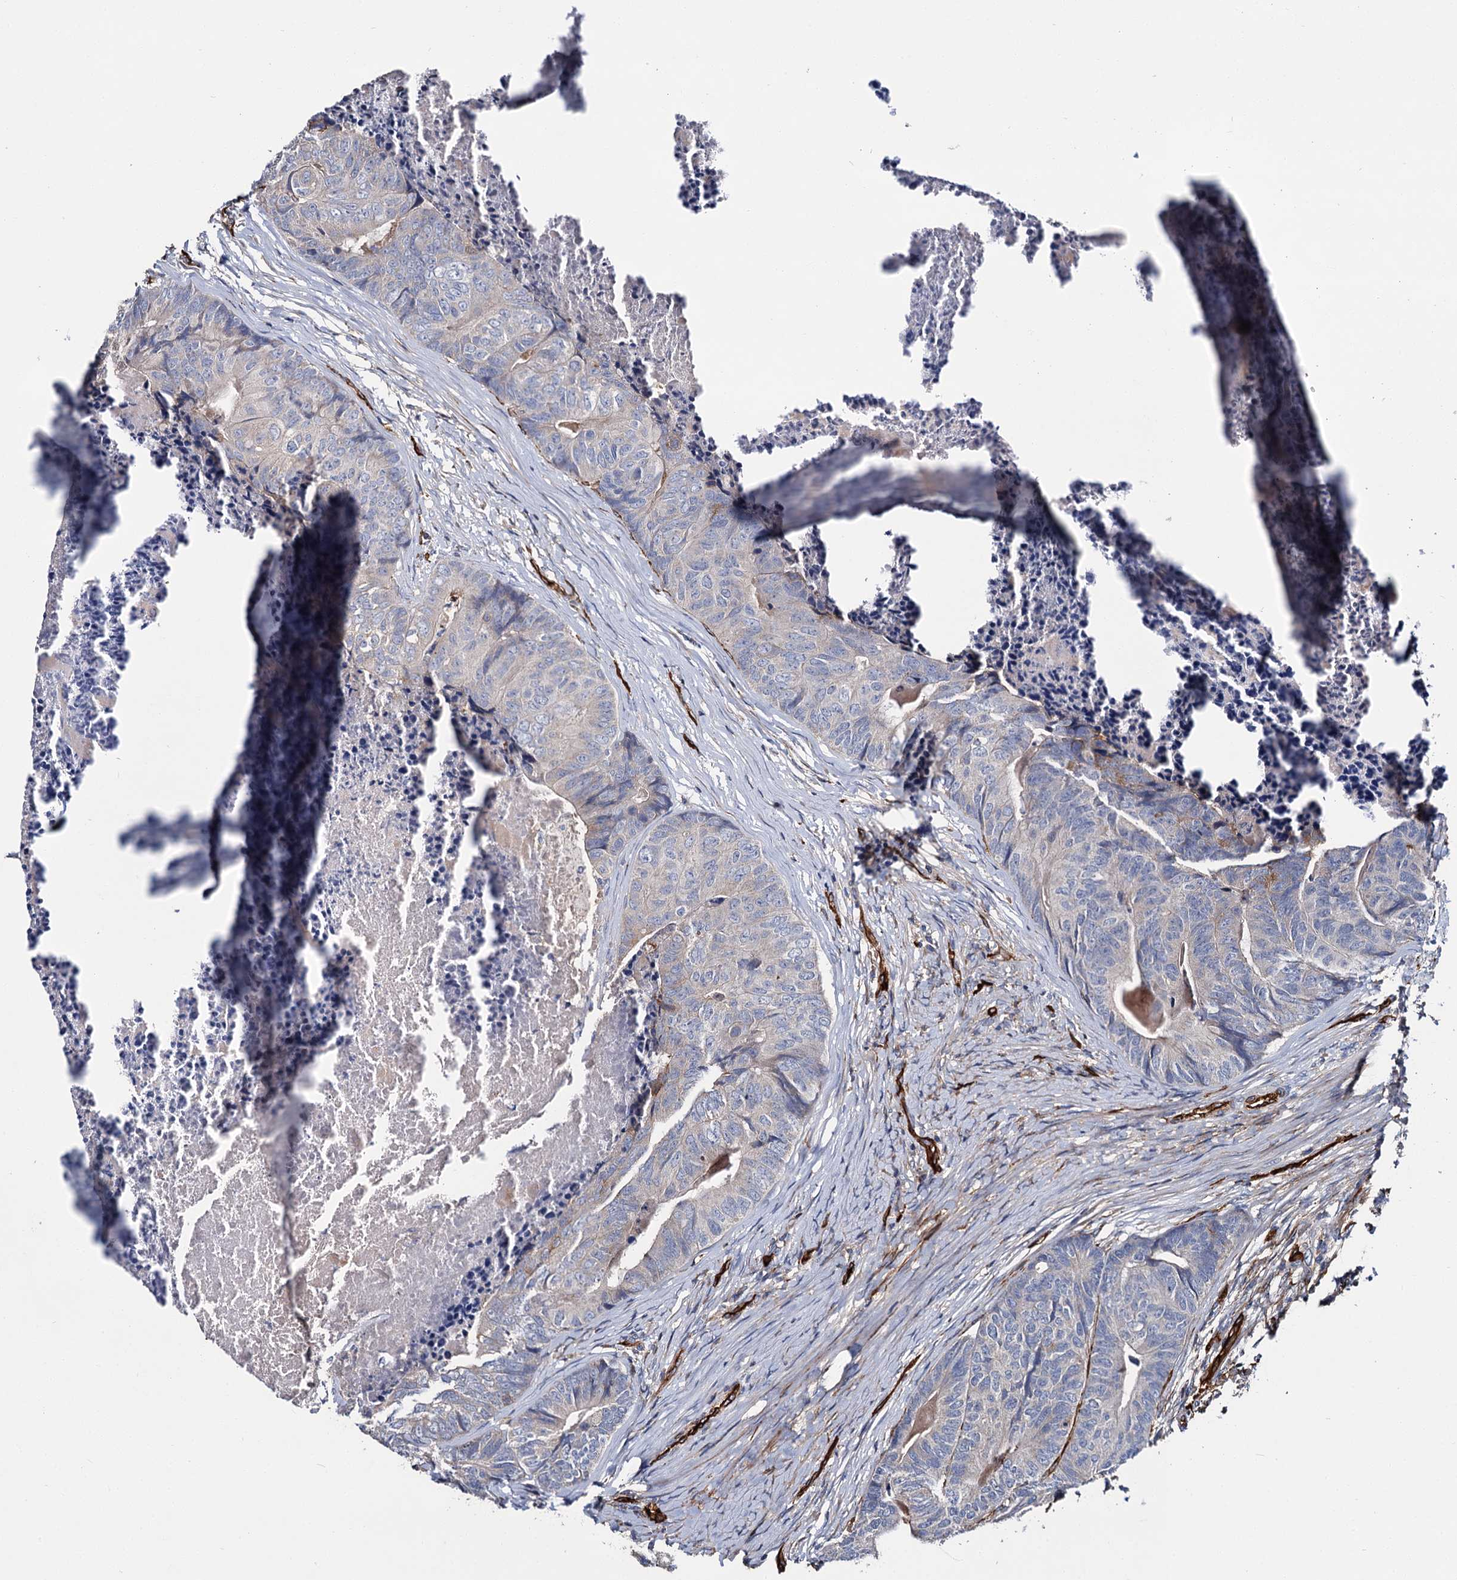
{"staining": {"intensity": "weak", "quantity": "<25%", "location": "cytoplasmic/membranous"}, "tissue": "colorectal cancer", "cell_type": "Tumor cells", "image_type": "cancer", "snomed": [{"axis": "morphology", "description": "Adenocarcinoma, NOS"}, {"axis": "topography", "description": "Colon"}], "caption": "This is an IHC histopathology image of colorectal adenocarcinoma. There is no positivity in tumor cells.", "gene": "CACNA1C", "patient": {"sex": "female", "age": 67}}